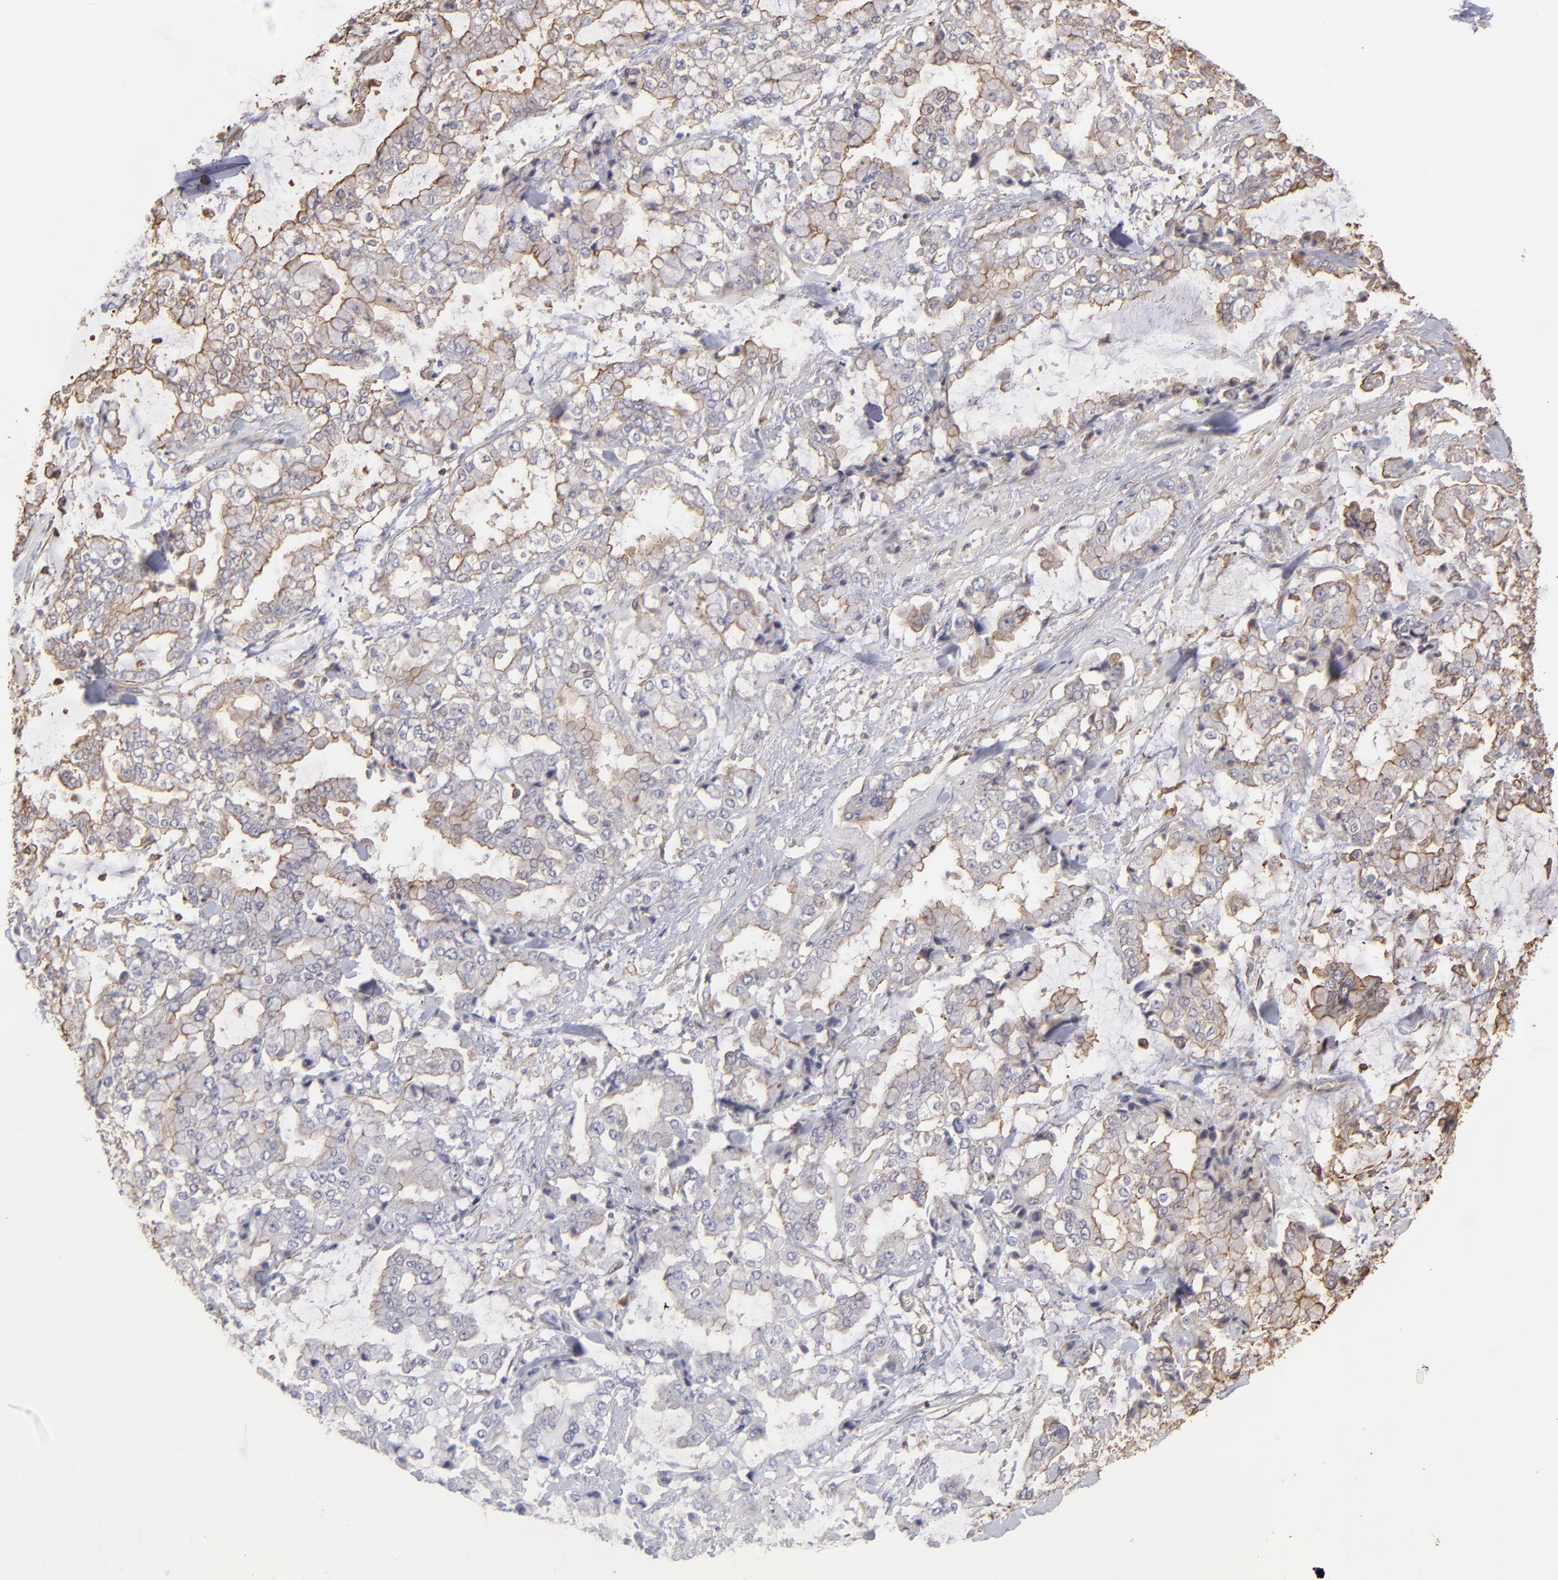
{"staining": {"intensity": "weak", "quantity": ">75%", "location": "cytoplasmic/membranous"}, "tissue": "stomach cancer", "cell_type": "Tumor cells", "image_type": "cancer", "snomed": [{"axis": "morphology", "description": "Normal tissue, NOS"}, {"axis": "morphology", "description": "Adenocarcinoma, NOS"}, {"axis": "topography", "description": "Stomach, upper"}, {"axis": "topography", "description": "Stomach"}], "caption": "IHC micrograph of human stomach adenocarcinoma stained for a protein (brown), which displays low levels of weak cytoplasmic/membranous staining in about >75% of tumor cells.", "gene": "ACTB", "patient": {"sex": "male", "age": 76}}